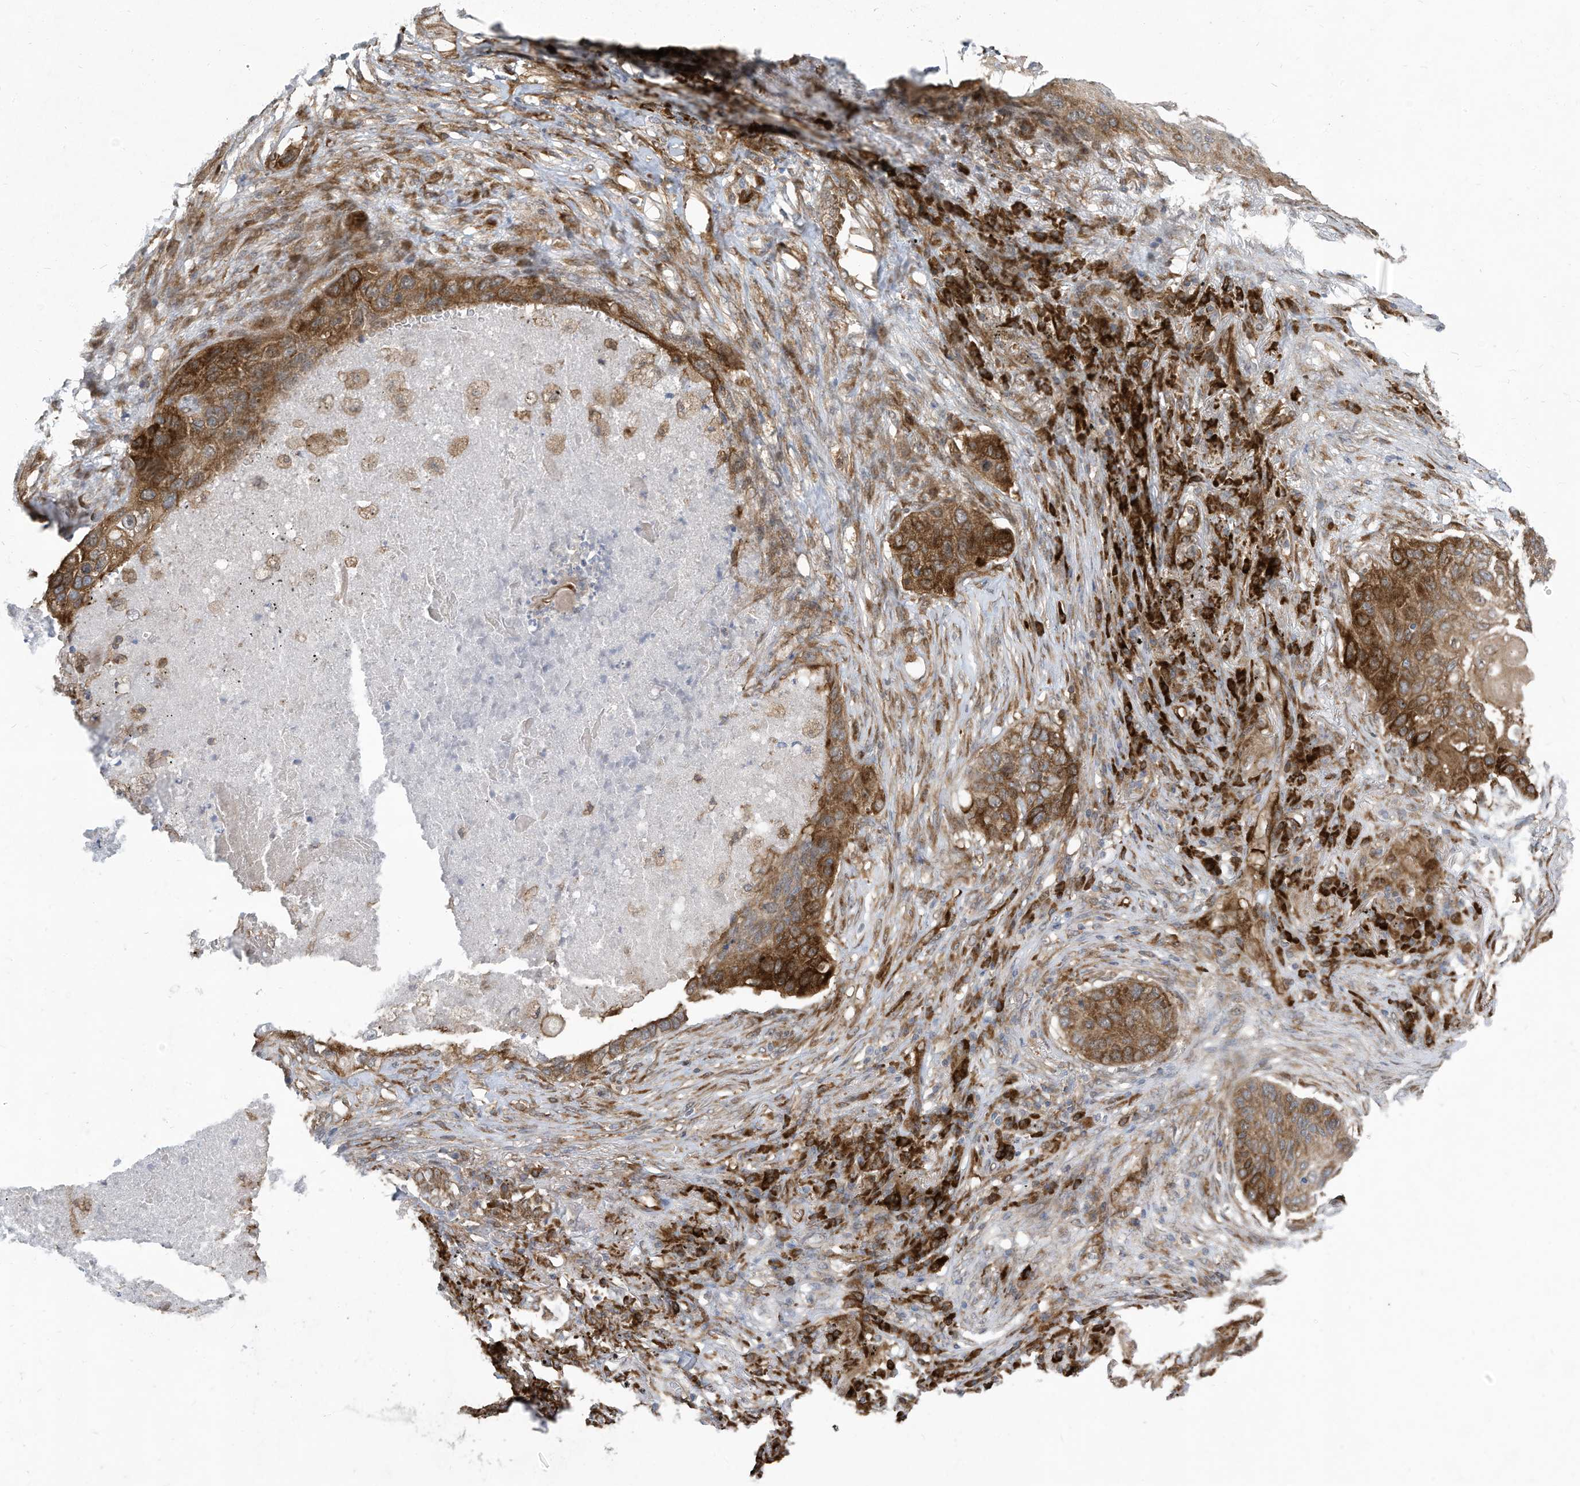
{"staining": {"intensity": "moderate", "quantity": ">75%", "location": "cytoplasmic/membranous"}, "tissue": "lung cancer", "cell_type": "Tumor cells", "image_type": "cancer", "snomed": [{"axis": "morphology", "description": "Squamous cell carcinoma, NOS"}, {"axis": "topography", "description": "Lung"}], "caption": "Immunohistochemical staining of human lung cancer (squamous cell carcinoma) demonstrates medium levels of moderate cytoplasmic/membranous expression in about >75% of tumor cells.", "gene": "USE1", "patient": {"sex": "female", "age": 63}}